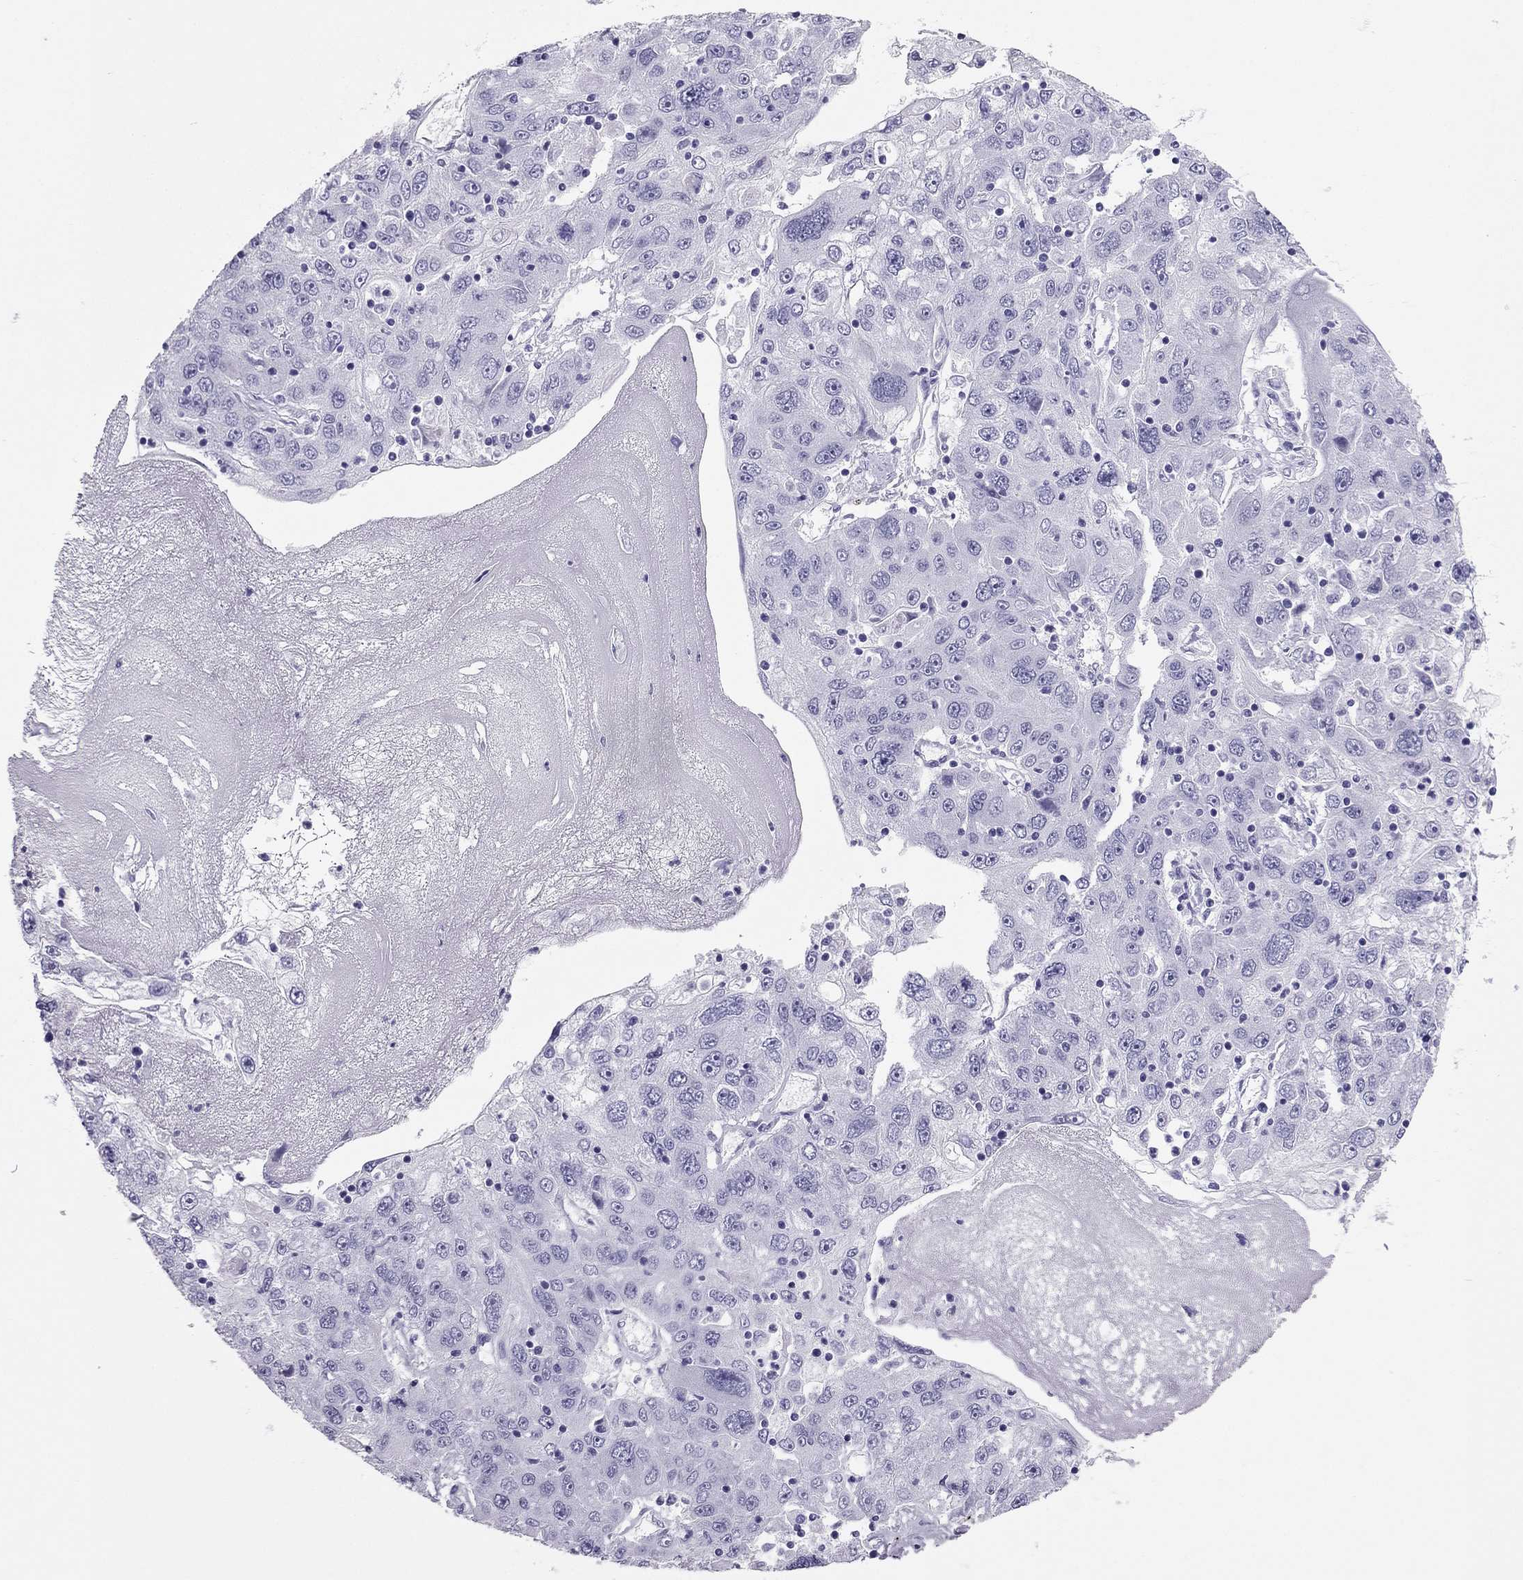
{"staining": {"intensity": "negative", "quantity": "none", "location": "none"}, "tissue": "stomach cancer", "cell_type": "Tumor cells", "image_type": "cancer", "snomed": [{"axis": "morphology", "description": "Adenocarcinoma, NOS"}, {"axis": "topography", "description": "Stomach"}], "caption": "Tumor cells show no significant protein positivity in stomach adenocarcinoma. (Brightfield microscopy of DAB immunohistochemistry at high magnification).", "gene": "PDE6A", "patient": {"sex": "male", "age": 56}}